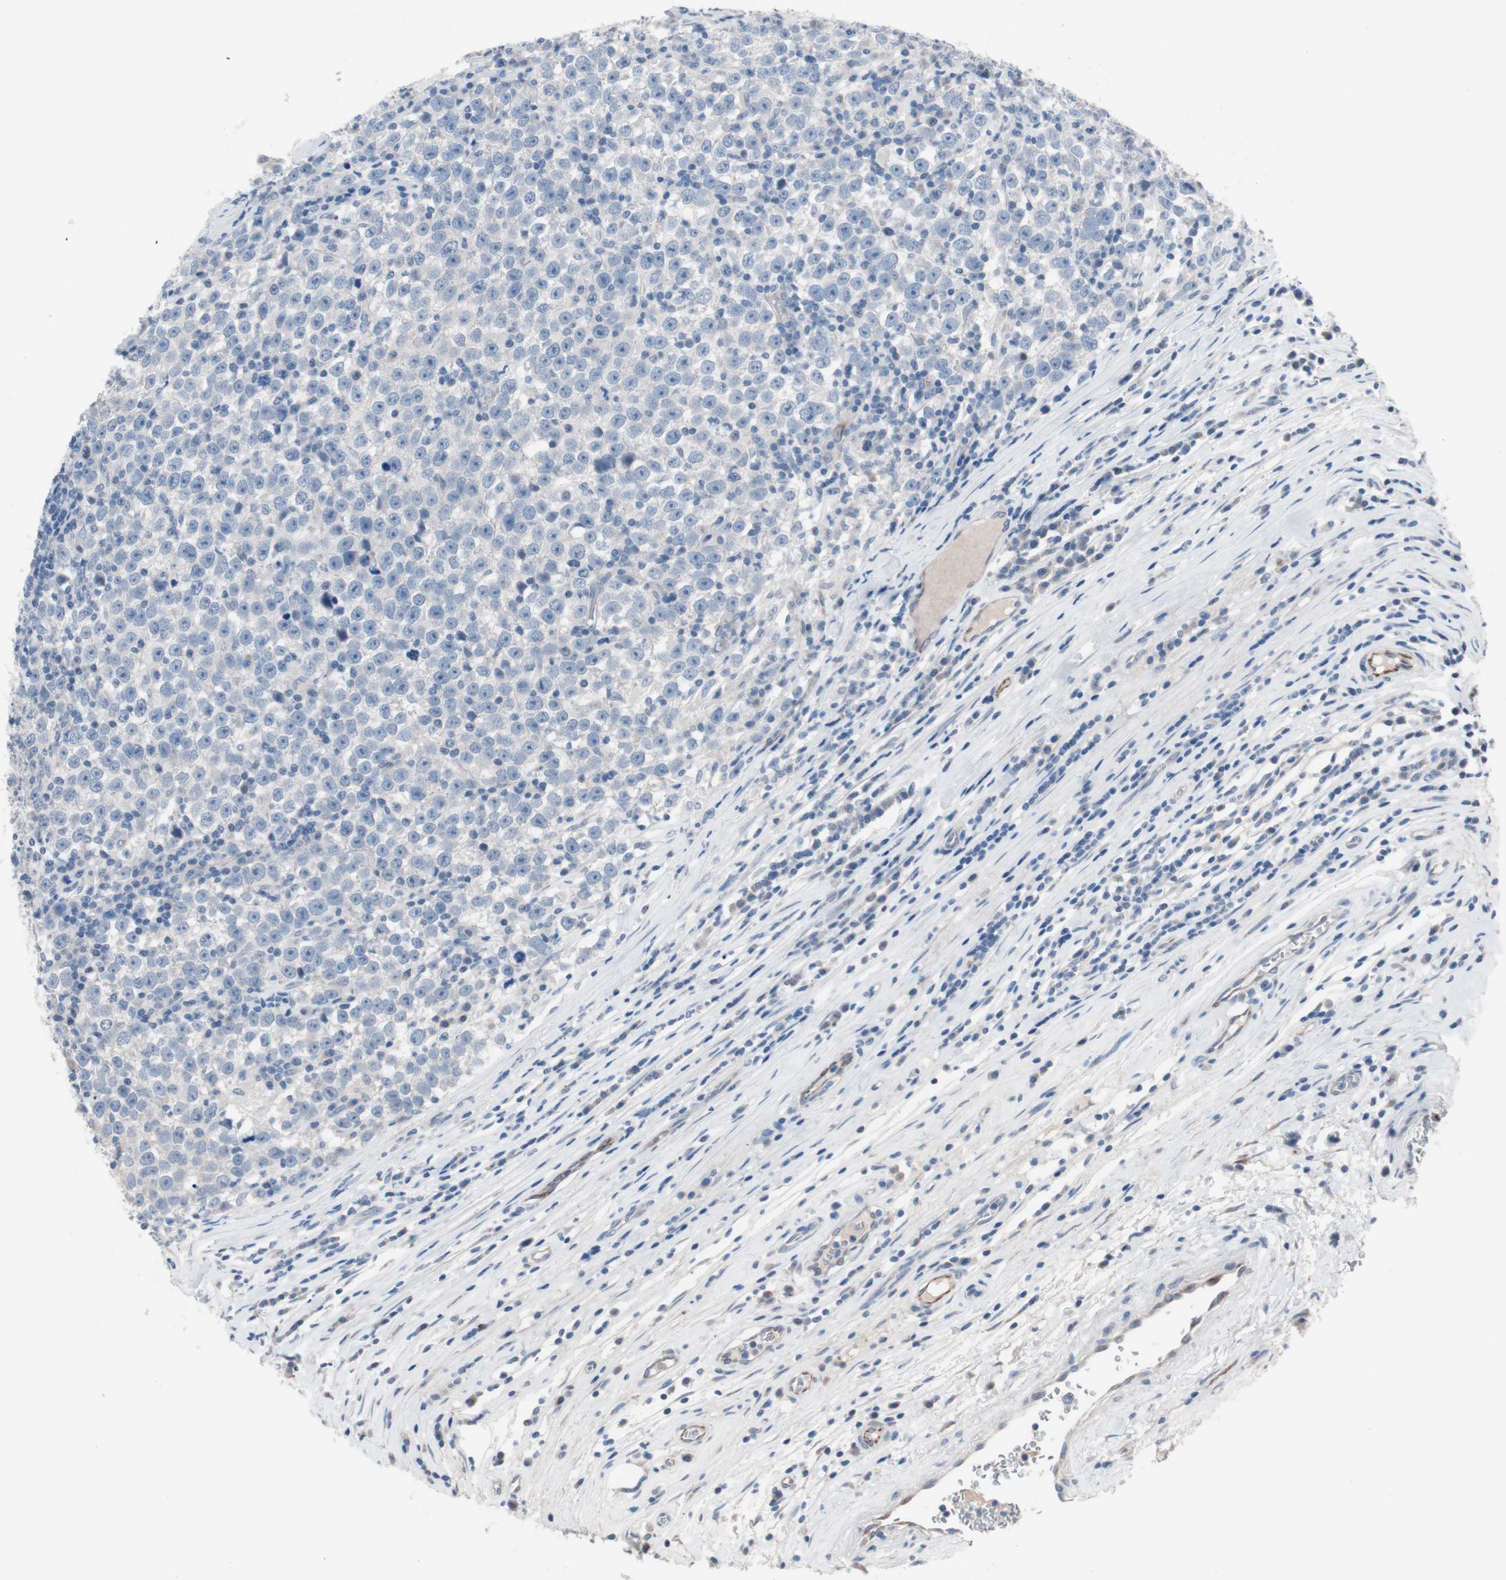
{"staining": {"intensity": "negative", "quantity": "none", "location": "none"}, "tissue": "testis cancer", "cell_type": "Tumor cells", "image_type": "cancer", "snomed": [{"axis": "morphology", "description": "Seminoma, NOS"}, {"axis": "topography", "description": "Testis"}], "caption": "Human testis cancer stained for a protein using IHC shows no expression in tumor cells.", "gene": "ULBP1", "patient": {"sex": "male", "age": 43}}